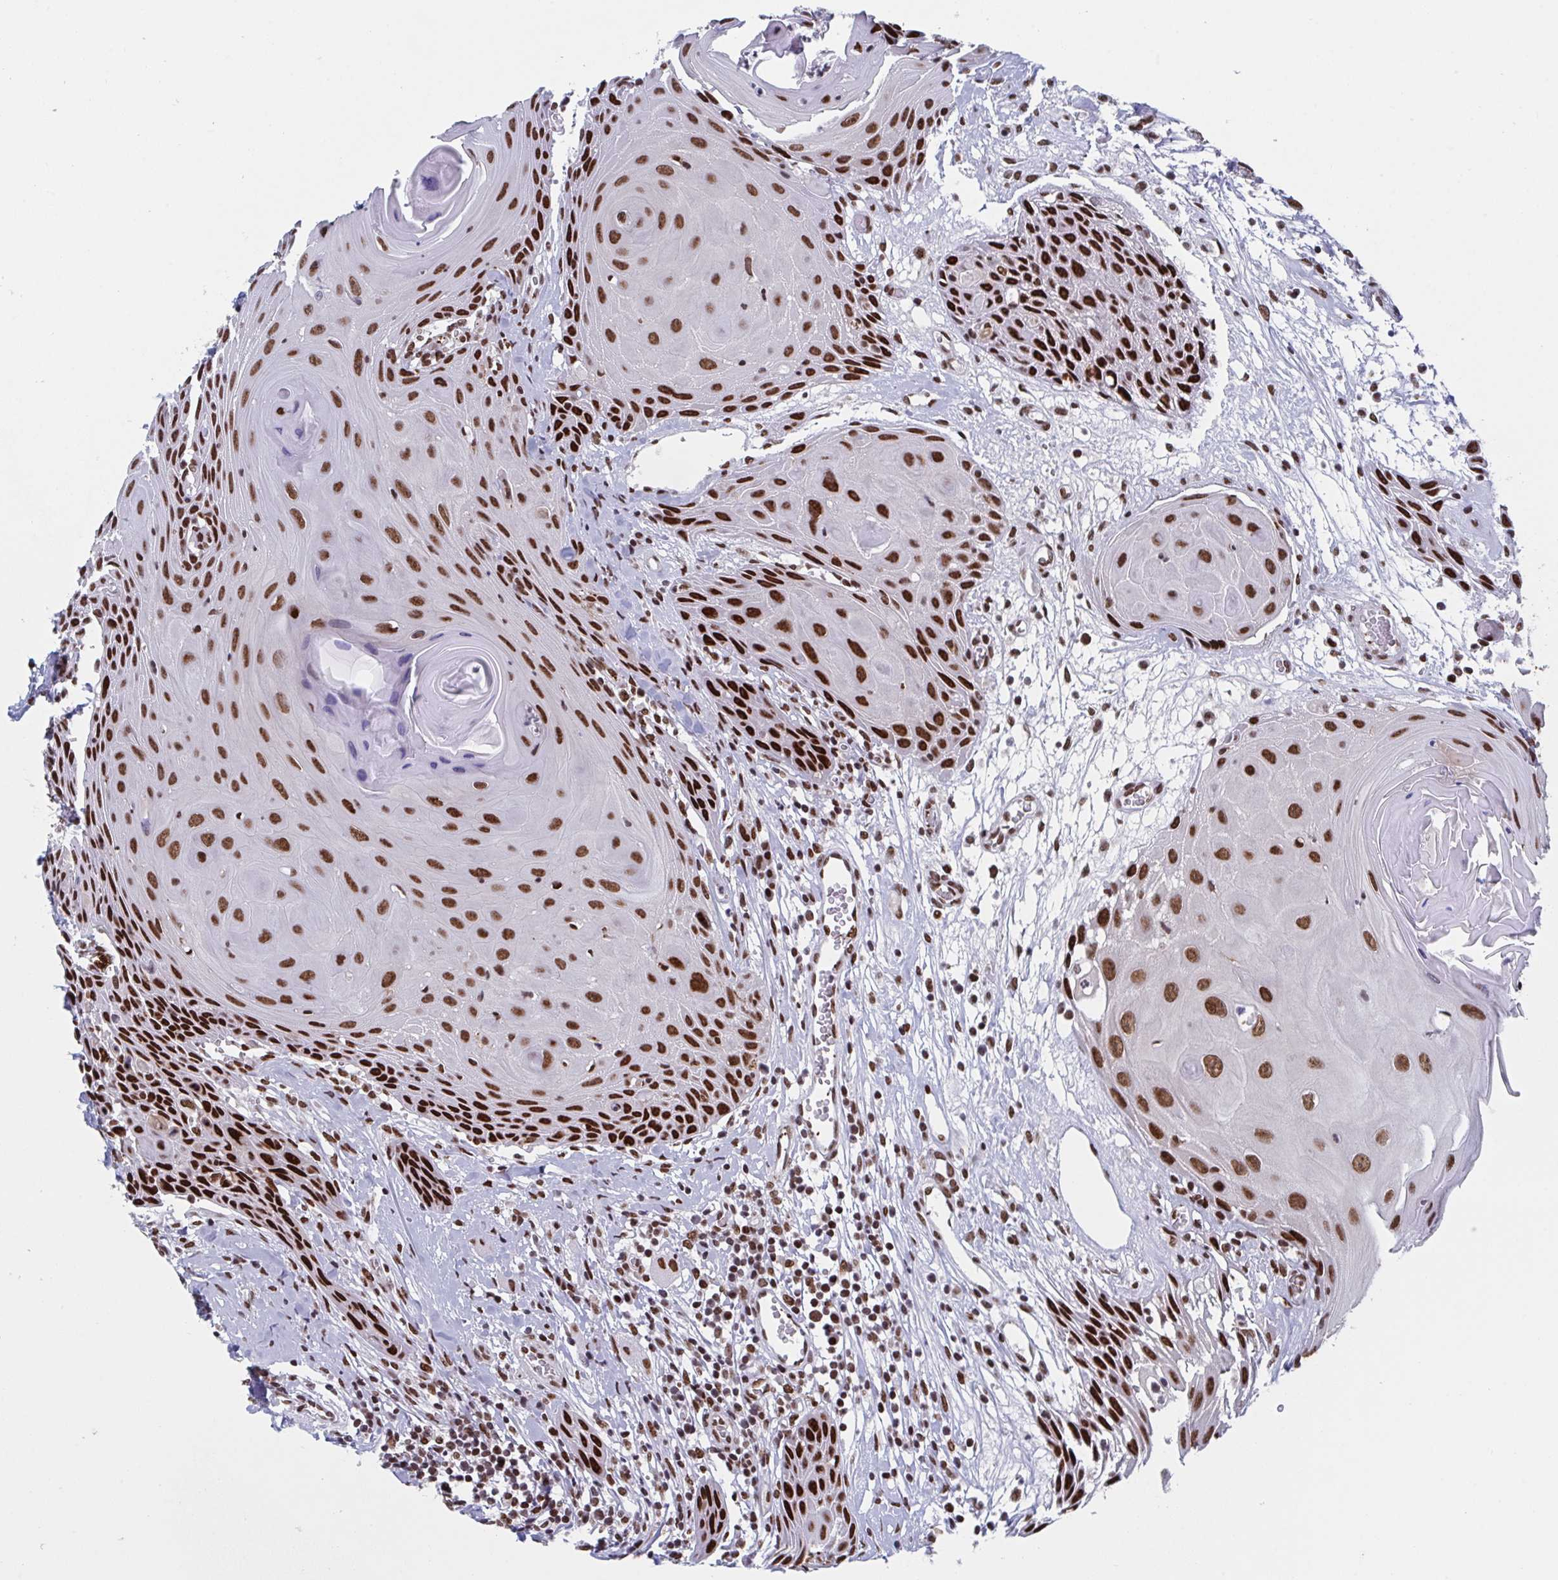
{"staining": {"intensity": "strong", "quantity": ">75%", "location": "nuclear"}, "tissue": "head and neck cancer", "cell_type": "Tumor cells", "image_type": "cancer", "snomed": [{"axis": "morphology", "description": "Squamous cell carcinoma, NOS"}, {"axis": "topography", "description": "Oral tissue"}, {"axis": "topography", "description": "Head-Neck"}], "caption": "This histopathology image demonstrates immunohistochemistry staining of human head and neck cancer, with high strong nuclear staining in about >75% of tumor cells.", "gene": "ZNF607", "patient": {"sex": "male", "age": 49}}